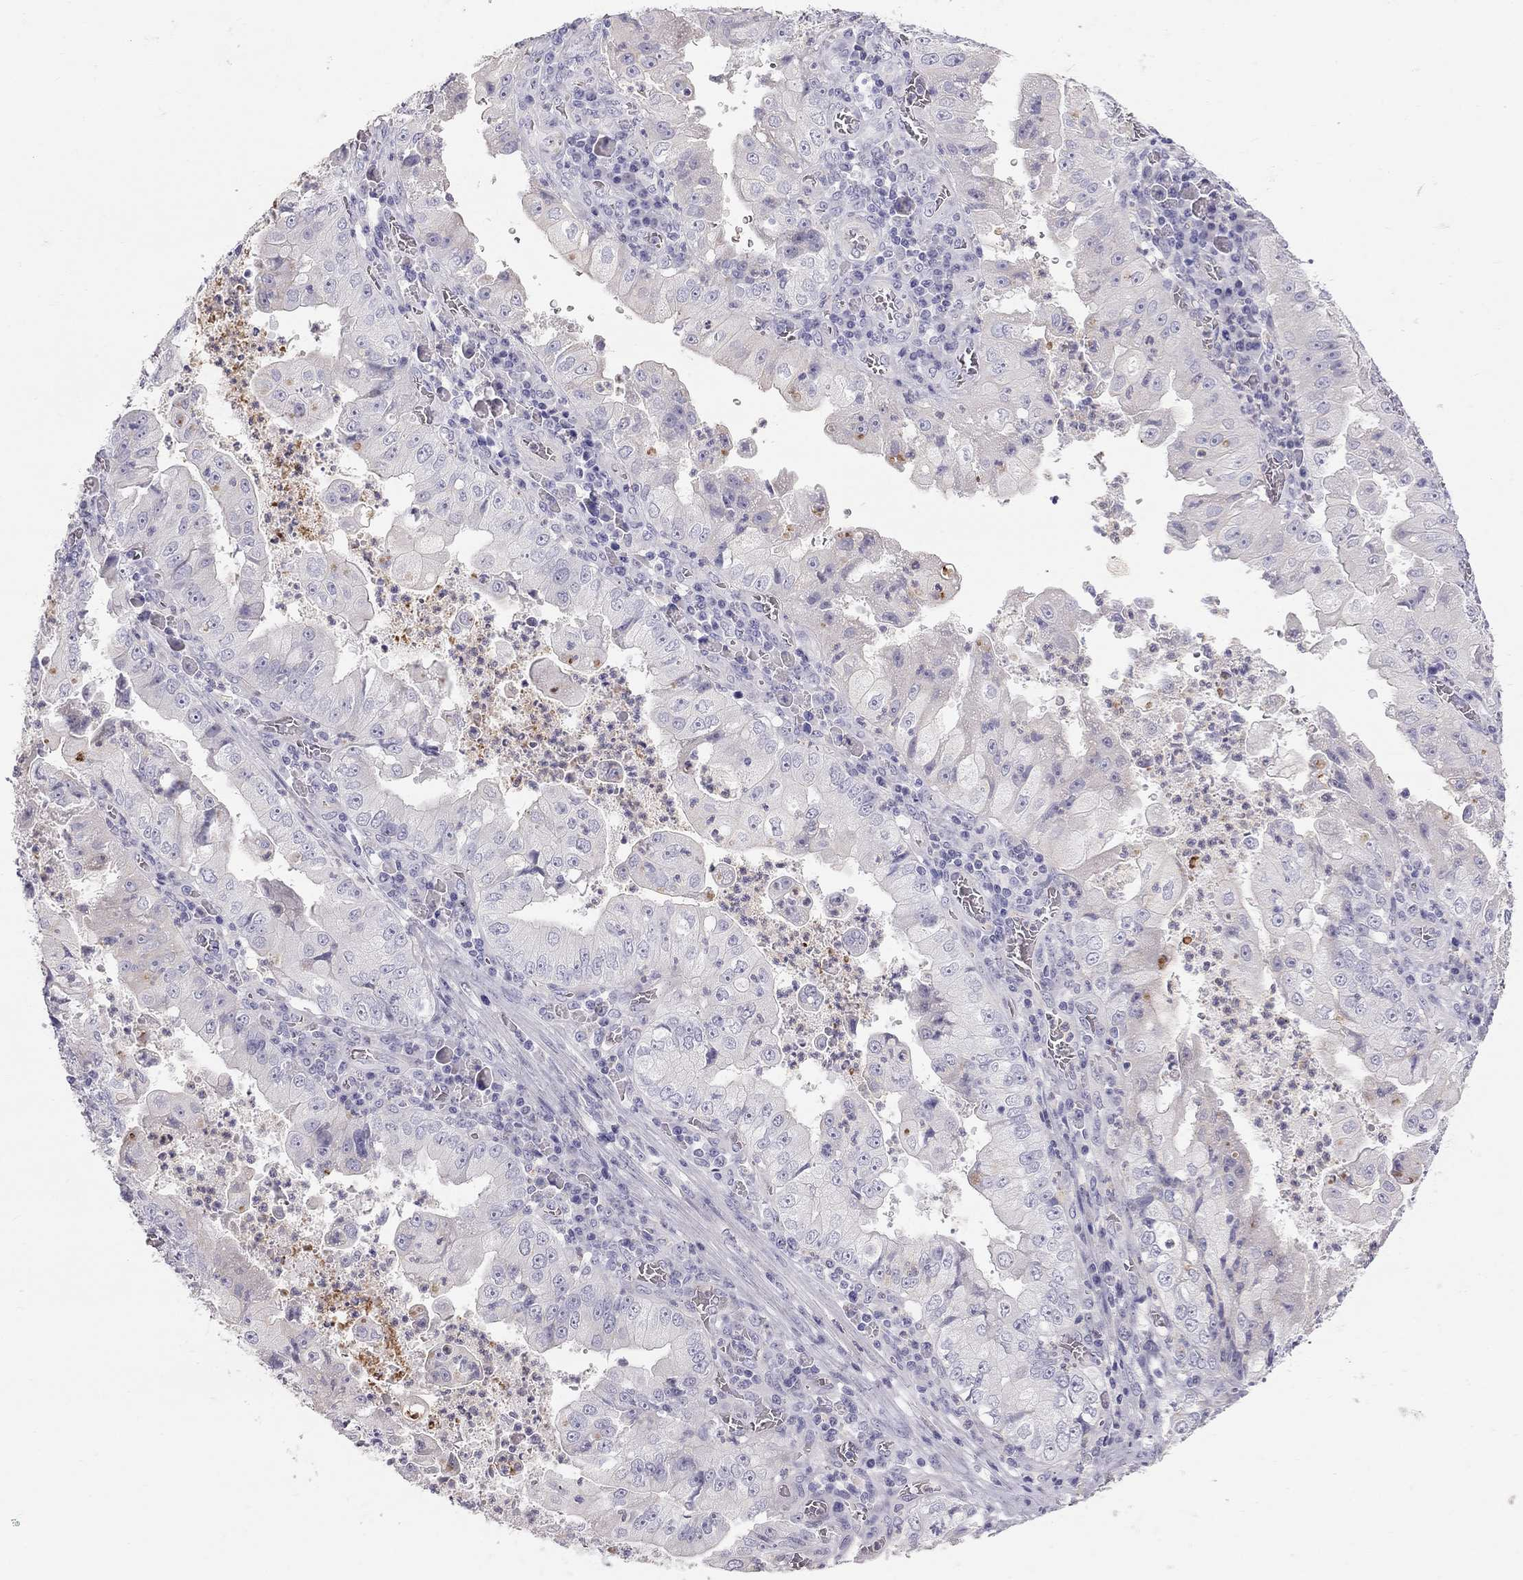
{"staining": {"intensity": "negative", "quantity": "none", "location": "none"}, "tissue": "stomach cancer", "cell_type": "Tumor cells", "image_type": "cancer", "snomed": [{"axis": "morphology", "description": "Adenocarcinoma, NOS"}, {"axis": "topography", "description": "Stomach"}], "caption": "IHC micrograph of human adenocarcinoma (stomach) stained for a protein (brown), which demonstrates no positivity in tumor cells. (IHC, brightfield microscopy, high magnification).", "gene": "TDRD6", "patient": {"sex": "male", "age": 76}}